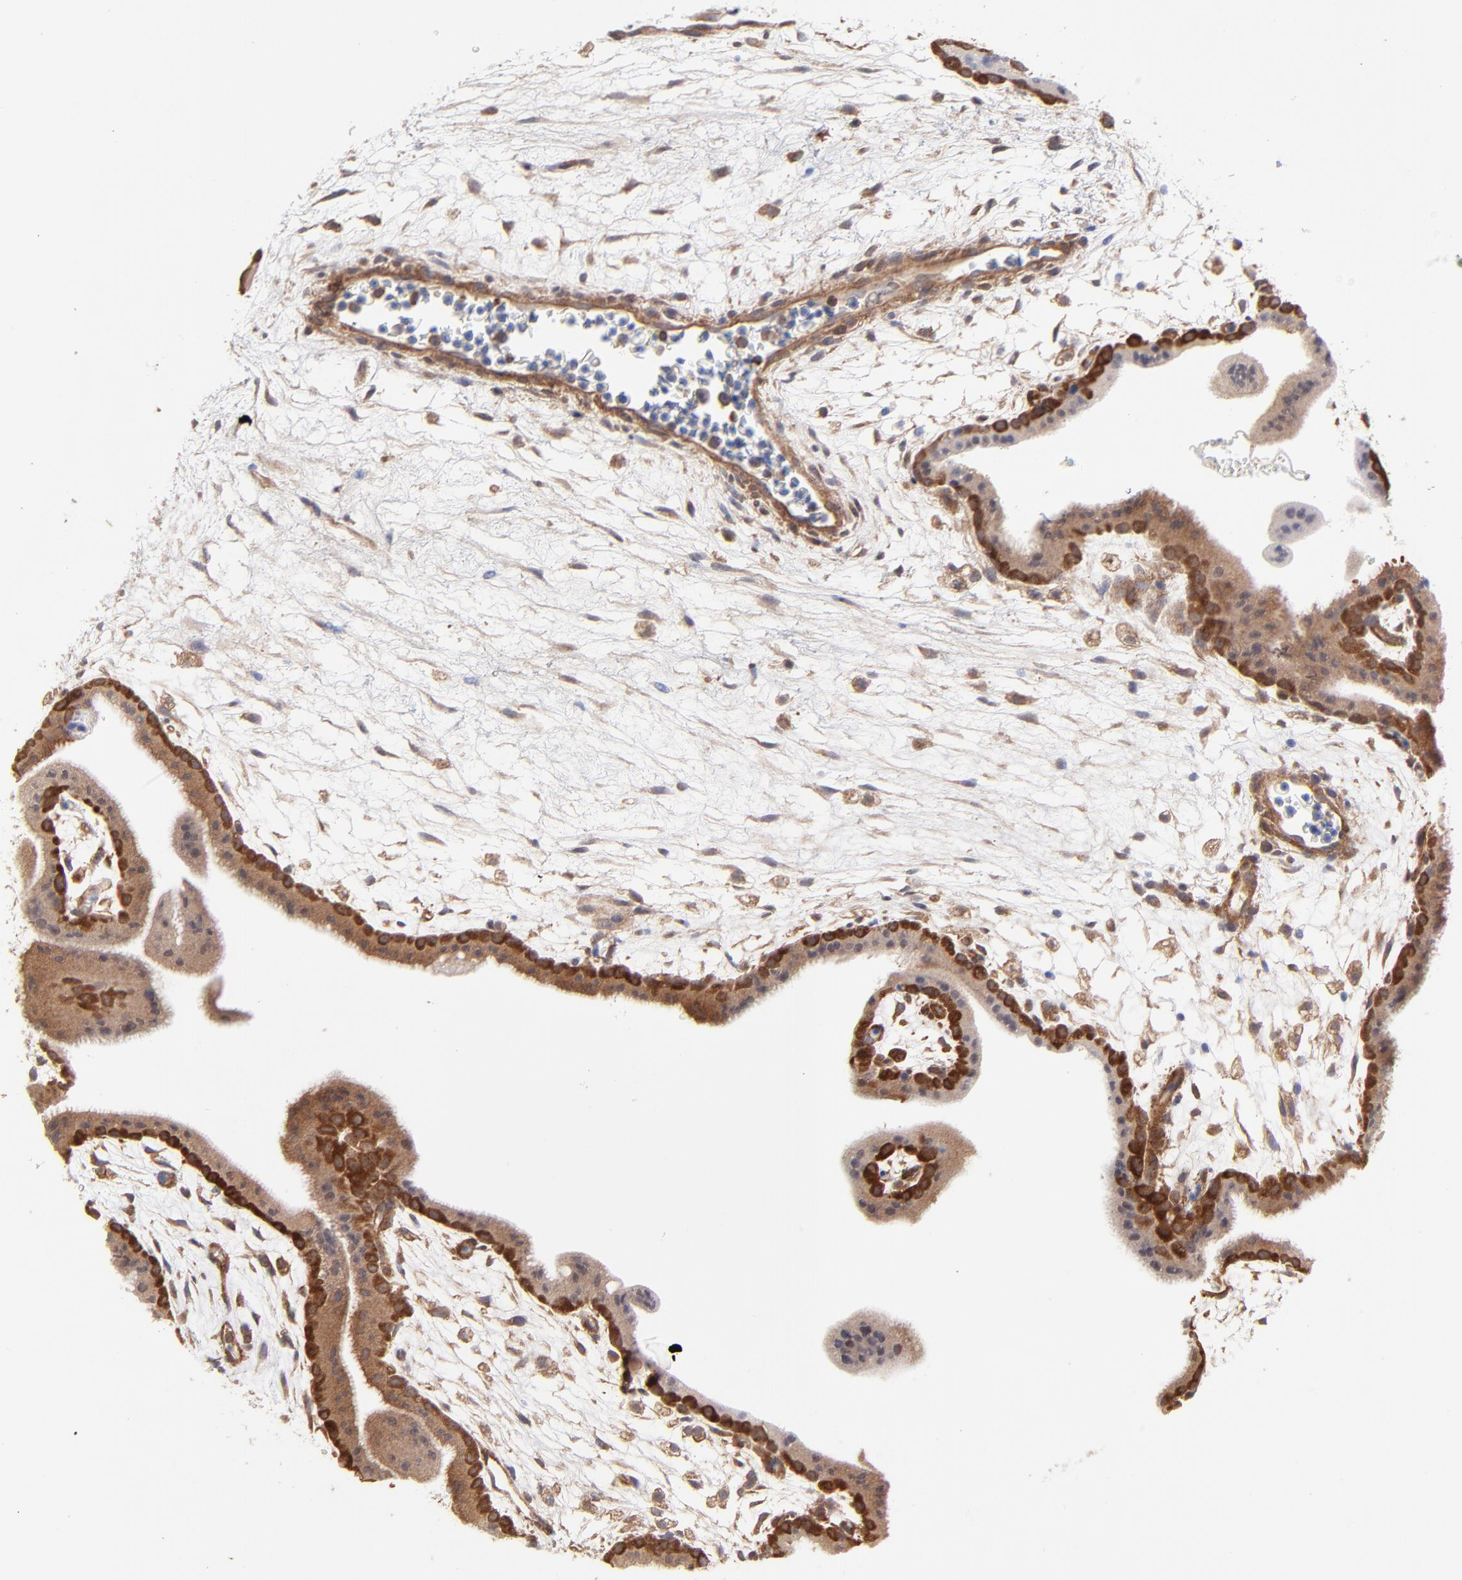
{"staining": {"intensity": "strong", "quantity": "25%-75%", "location": "cytoplasmic/membranous"}, "tissue": "placenta", "cell_type": "Trophoblastic cells", "image_type": "normal", "snomed": [{"axis": "morphology", "description": "Normal tissue, NOS"}, {"axis": "topography", "description": "Placenta"}], "caption": "Protein expression analysis of benign placenta reveals strong cytoplasmic/membranous positivity in approximately 25%-75% of trophoblastic cells.", "gene": "GART", "patient": {"sex": "female", "age": 35}}